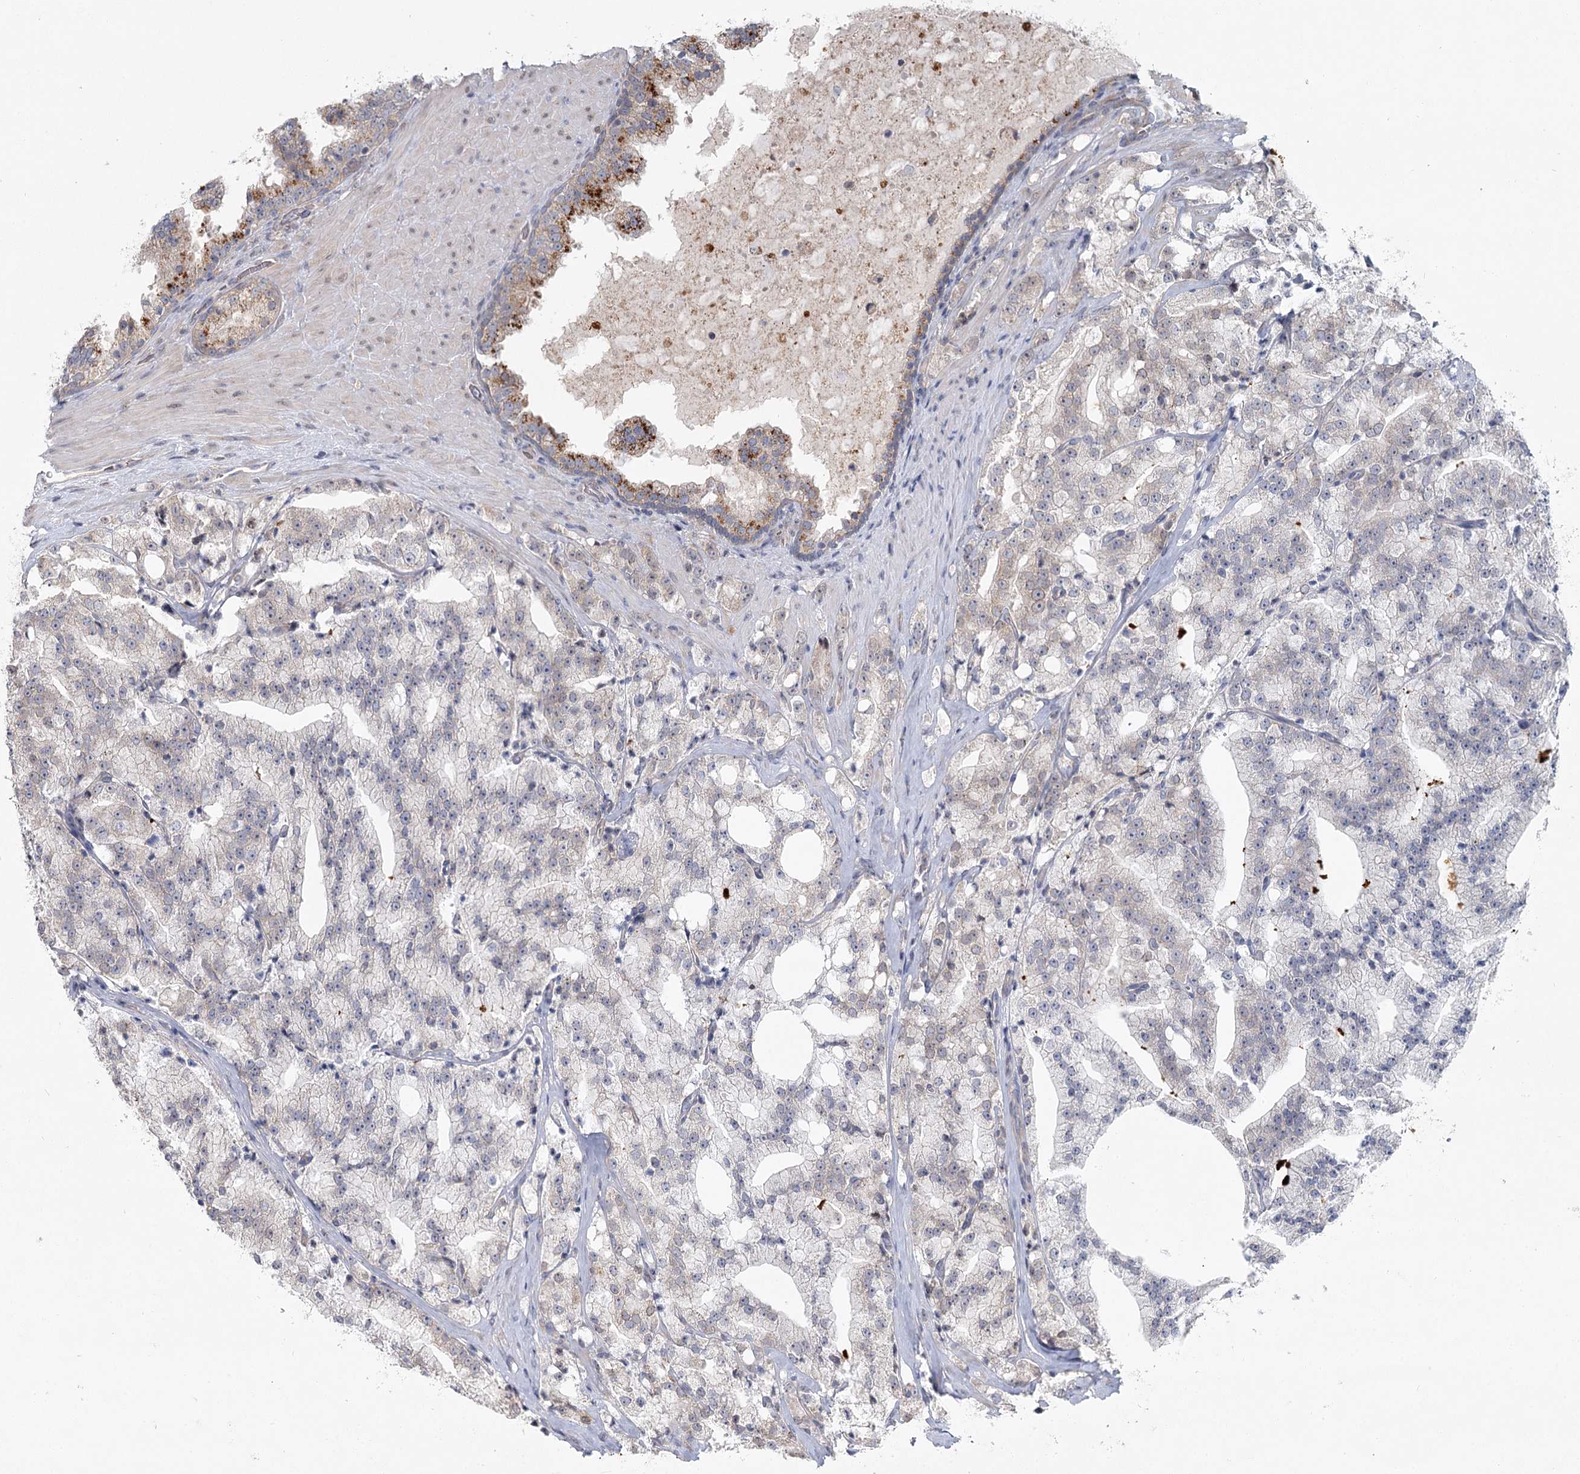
{"staining": {"intensity": "negative", "quantity": "none", "location": "none"}, "tissue": "prostate cancer", "cell_type": "Tumor cells", "image_type": "cancer", "snomed": [{"axis": "morphology", "description": "Adenocarcinoma, High grade"}, {"axis": "topography", "description": "Prostate"}], "caption": "High power microscopy photomicrograph of an IHC micrograph of prostate cancer (adenocarcinoma (high-grade)), revealing no significant positivity in tumor cells.", "gene": "SPINK13", "patient": {"sex": "male", "age": 64}}